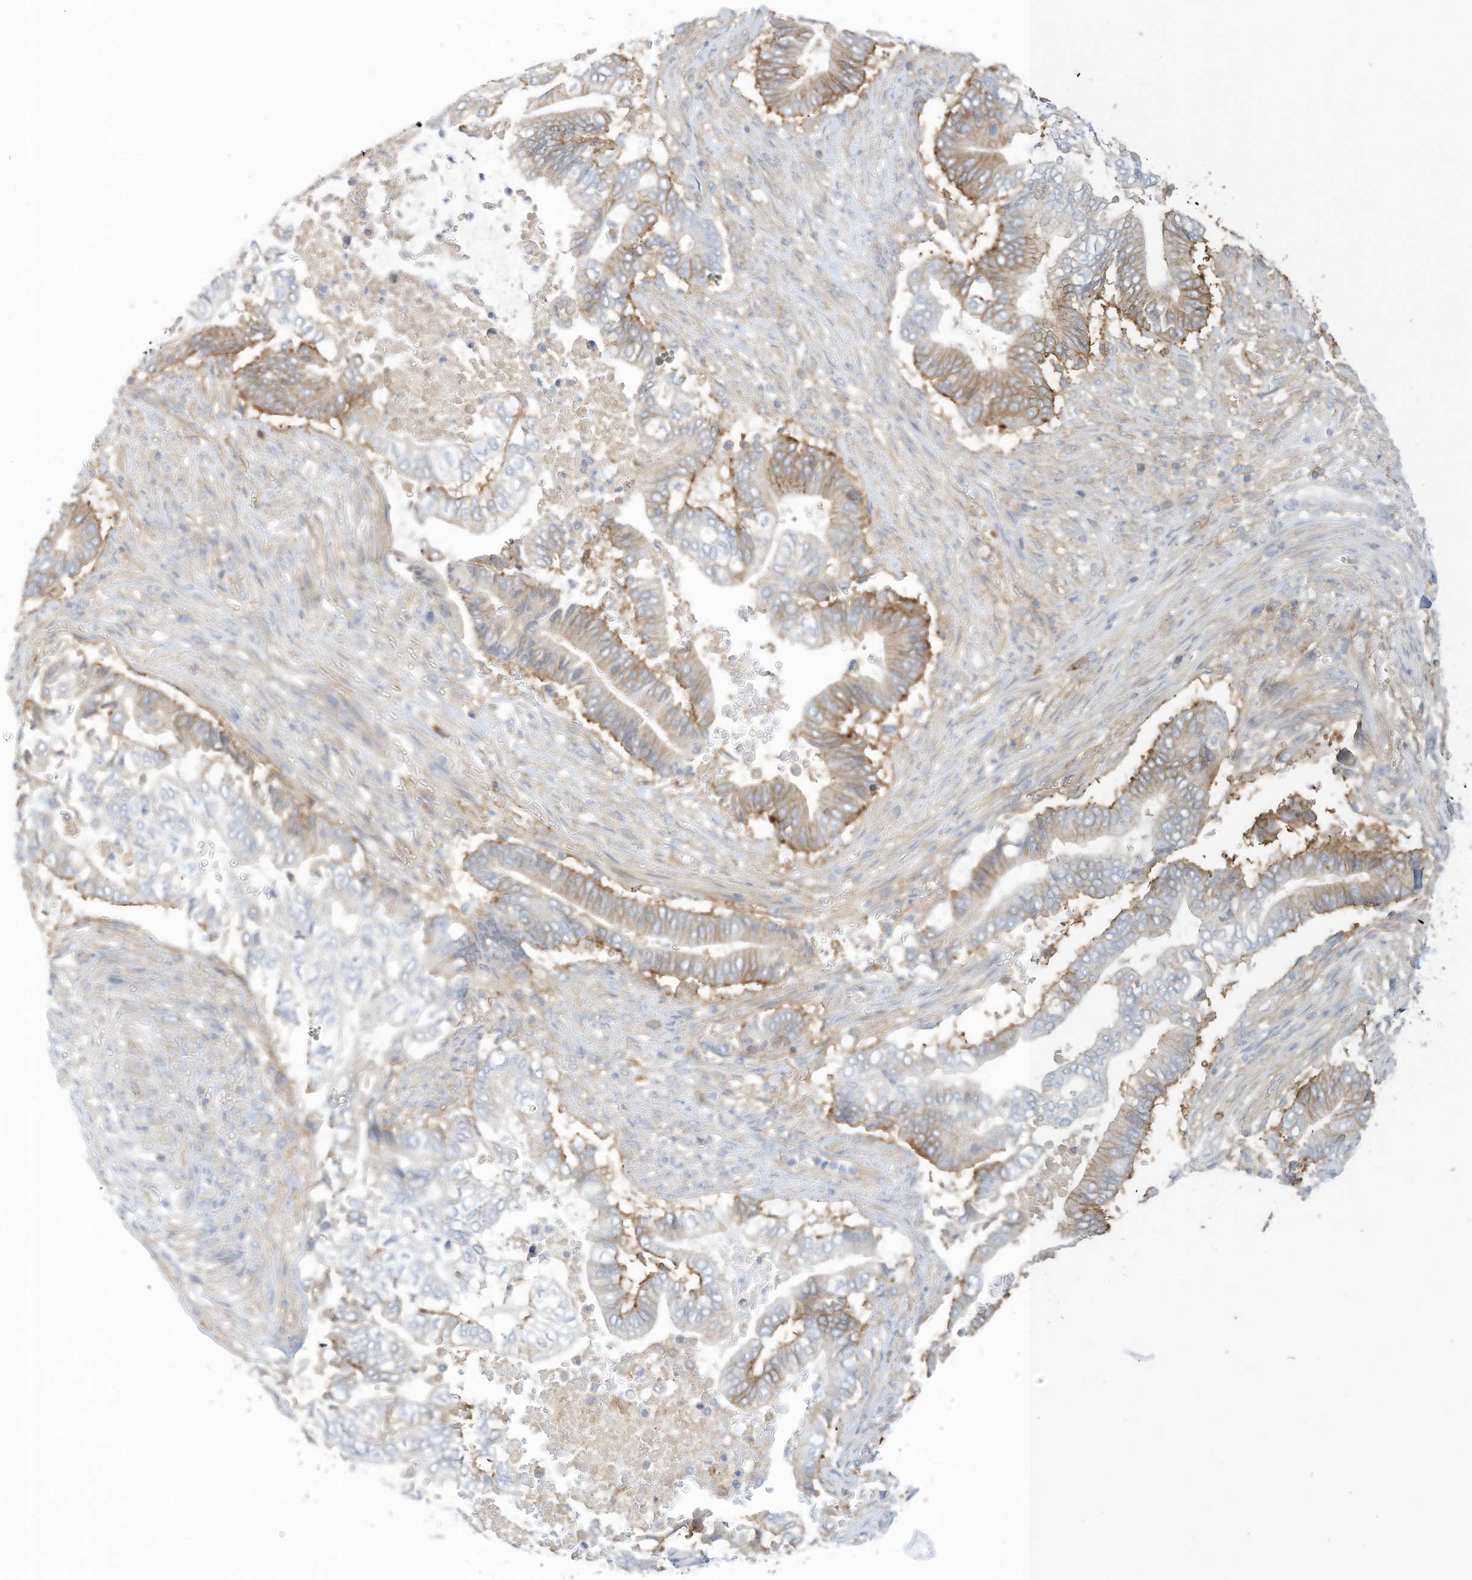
{"staining": {"intensity": "moderate", "quantity": "25%-75%", "location": "cytoplasmic/membranous"}, "tissue": "pancreatic cancer", "cell_type": "Tumor cells", "image_type": "cancer", "snomed": [{"axis": "morphology", "description": "Adenocarcinoma, NOS"}, {"axis": "topography", "description": "Pancreas"}], "caption": "There is medium levels of moderate cytoplasmic/membranous expression in tumor cells of adenocarcinoma (pancreatic), as demonstrated by immunohistochemical staining (brown color).", "gene": "SLC1A5", "patient": {"sex": "male", "age": 68}}